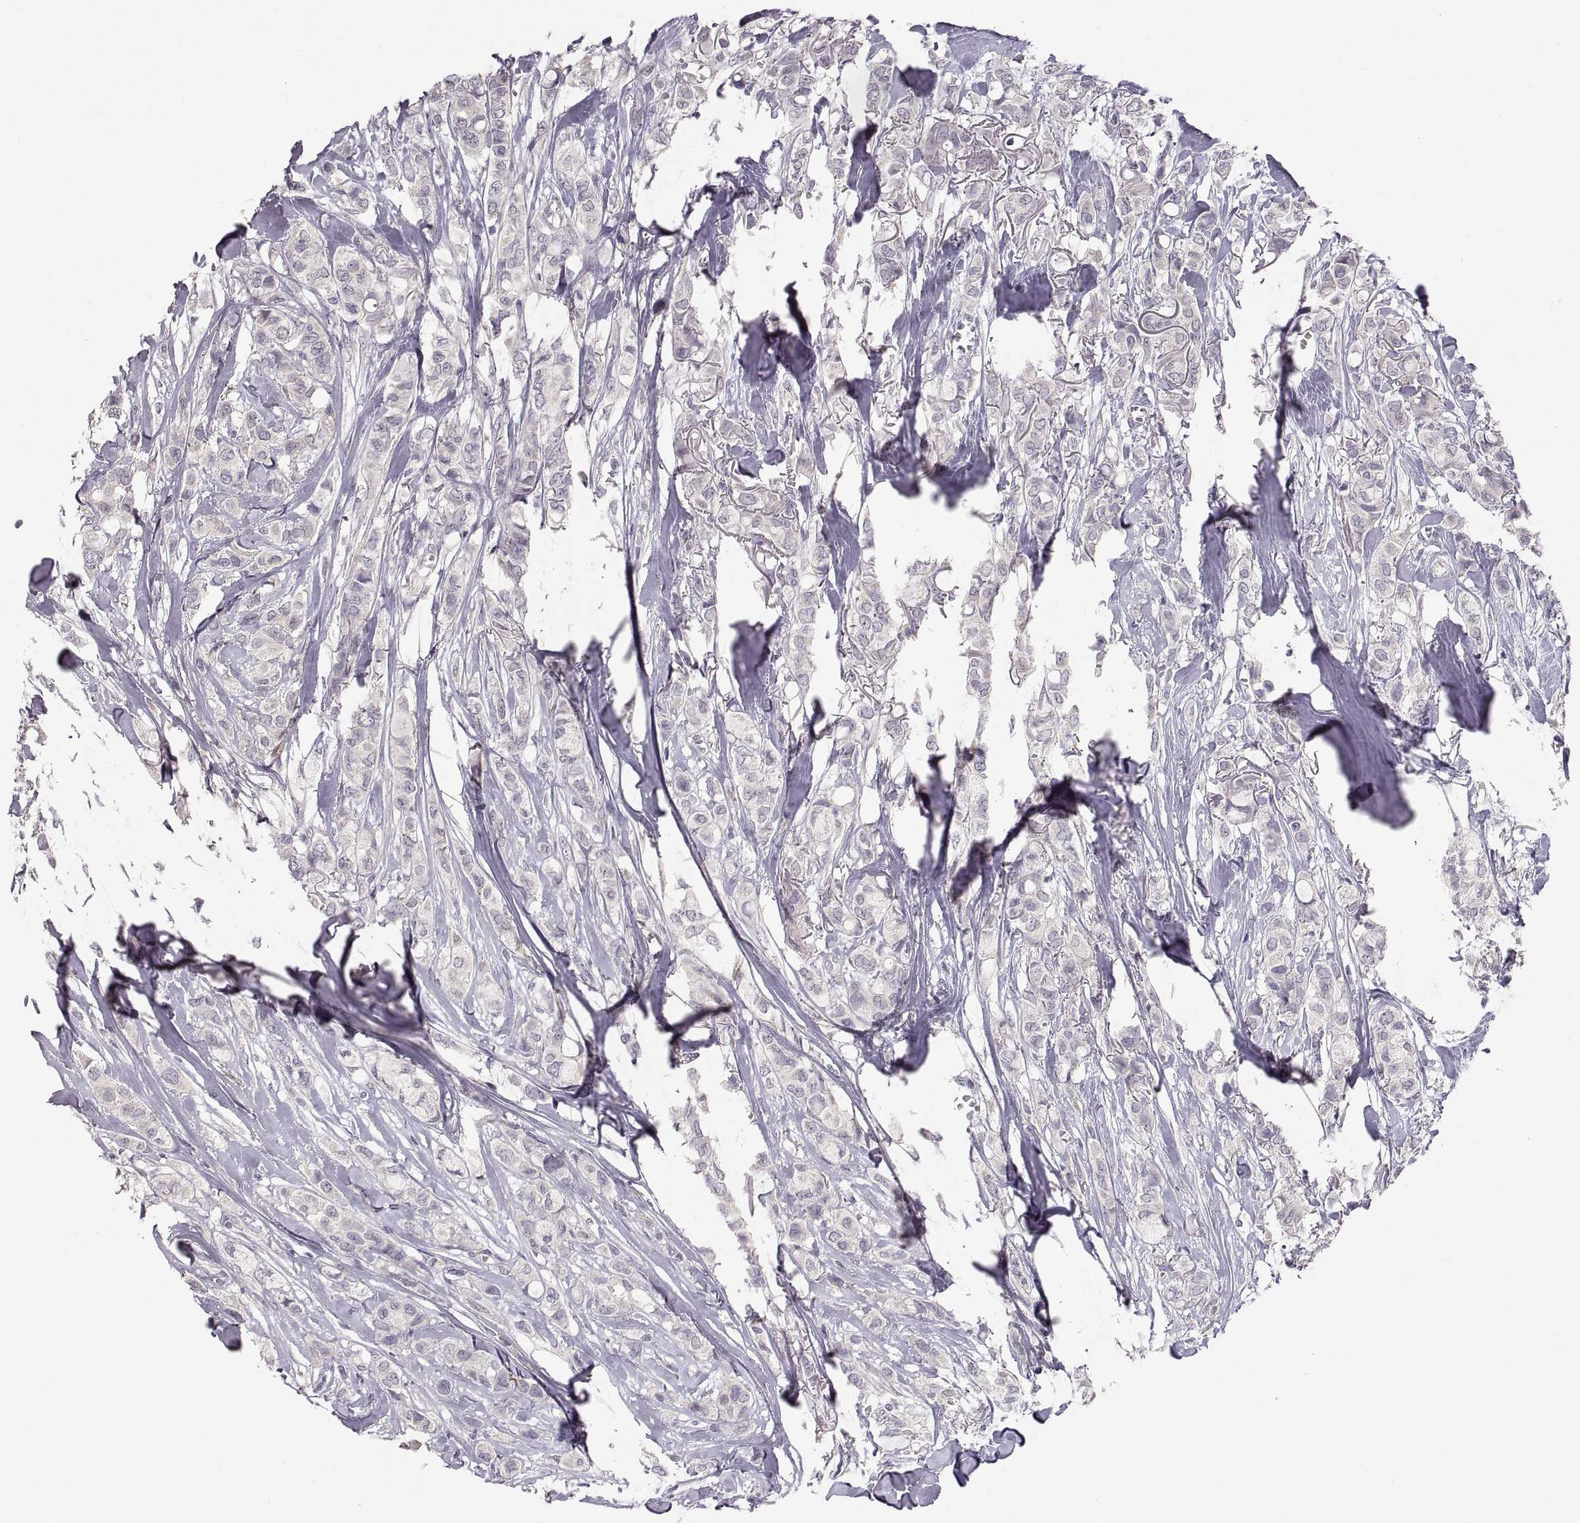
{"staining": {"intensity": "negative", "quantity": "none", "location": "none"}, "tissue": "breast cancer", "cell_type": "Tumor cells", "image_type": "cancer", "snomed": [{"axis": "morphology", "description": "Duct carcinoma"}, {"axis": "topography", "description": "Breast"}], "caption": "Breast cancer was stained to show a protein in brown. There is no significant expression in tumor cells.", "gene": "CDH2", "patient": {"sex": "female", "age": 85}}